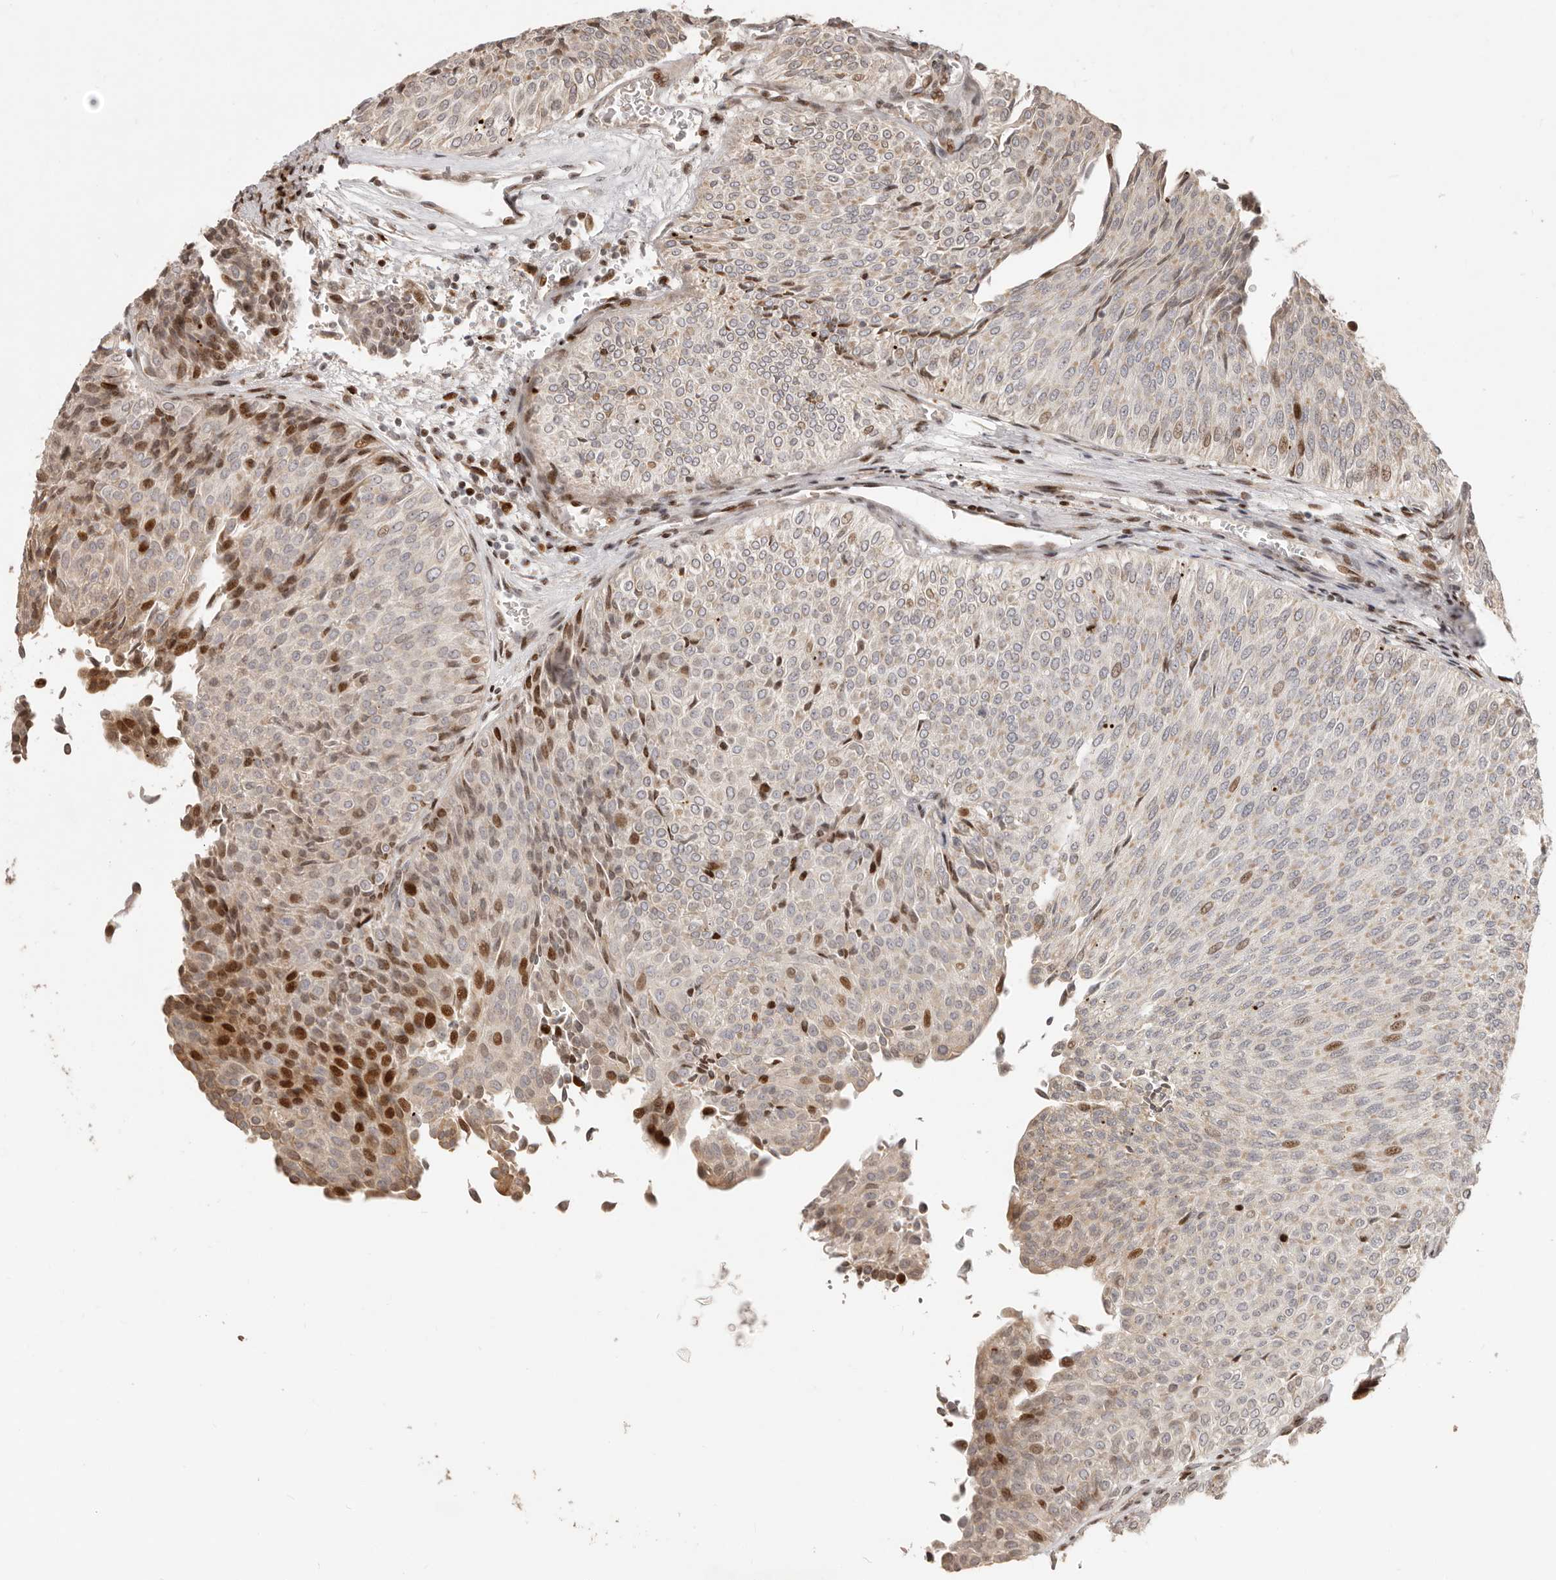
{"staining": {"intensity": "strong", "quantity": "<25%", "location": "nuclear"}, "tissue": "urothelial cancer", "cell_type": "Tumor cells", "image_type": "cancer", "snomed": [{"axis": "morphology", "description": "Urothelial carcinoma, Low grade"}, {"axis": "topography", "description": "Urinary bladder"}], "caption": "Strong nuclear positivity is identified in approximately <25% of tumor cells in urothelial carcinoma (low-grade). The staining was performed using DAB, with brown indicating positive protein expression. Nuclei are stained blue with hematoxylin.", "gene": "TRIM4", "patient": {"sex": "male", "age": 78}}